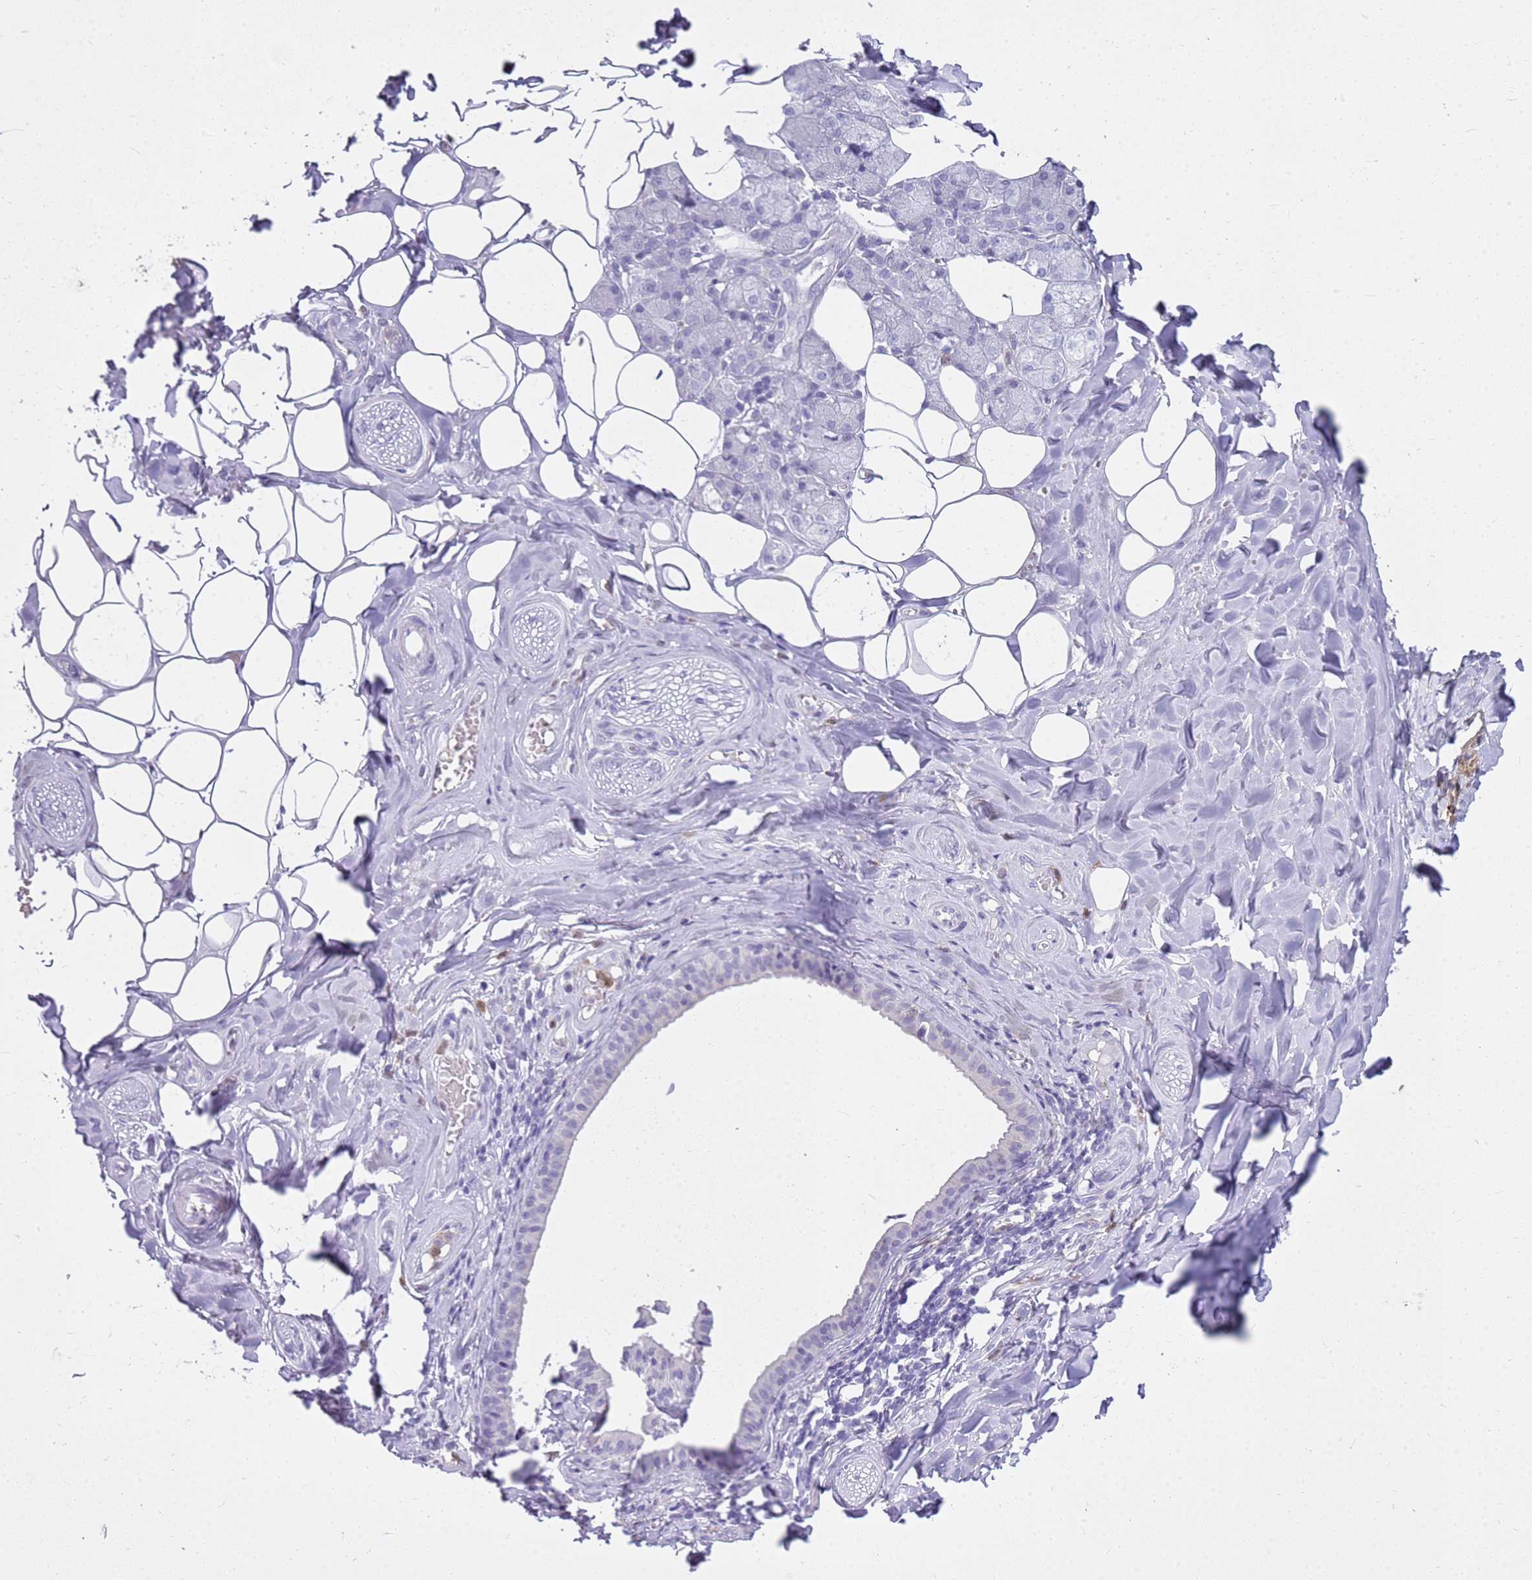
{"staining": {"intensity": "negative", "quantity": "none", "location": "none"}, "tissue": "salivary gland", "cell_type": "Glandular cells", "image_type": "normal", "snomed": [{"axis": "morphology", "description": "Normal tissue, NOS"}, {"axis": "topography", "description": "Salivary gland"}], "caption": "Immunohistochemical staining of normal human salivary gland displays no significant staining in glandular cells.", "gene": "CSTA", "patient": {"sex": "male", "age": 62}}